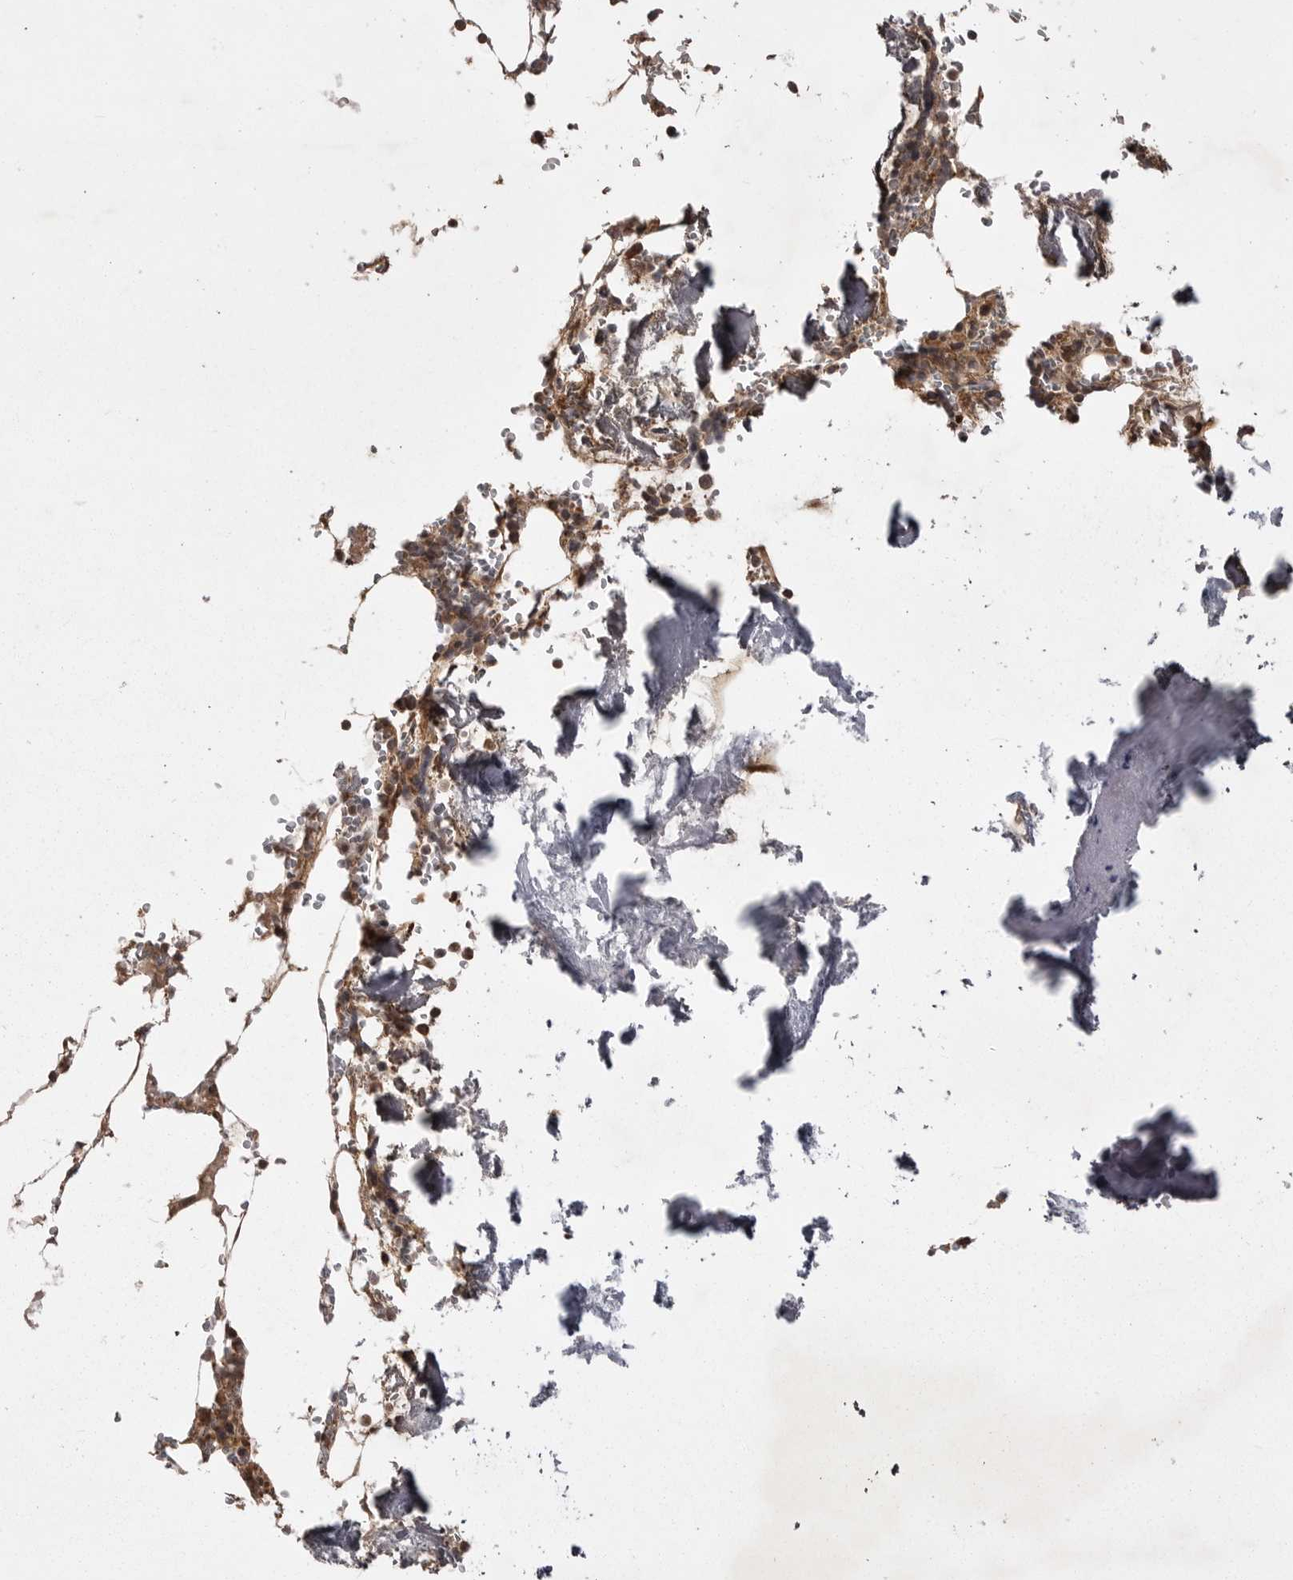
{"staining": {"intensity": "strong", "quantity": "<25%", "location": "cytoplasmic/membranous"}, "tissue": "bone marrow", "cell_type": "Hematopoietic cells", "image_type": "normal", "snomed": [{"axis": "morphology", "description": "Normal tissue, NOS"}, {"axis": "topography", "description": "Bone marrow"}], "caption": "Immunohistochemical staining of benign bone marrow displays strong cytoplasmic/membranous protein staining in about <25% of hematopoietic cells.", "gene": "STK24", "patient": {"sex": "male", "age": 70}}